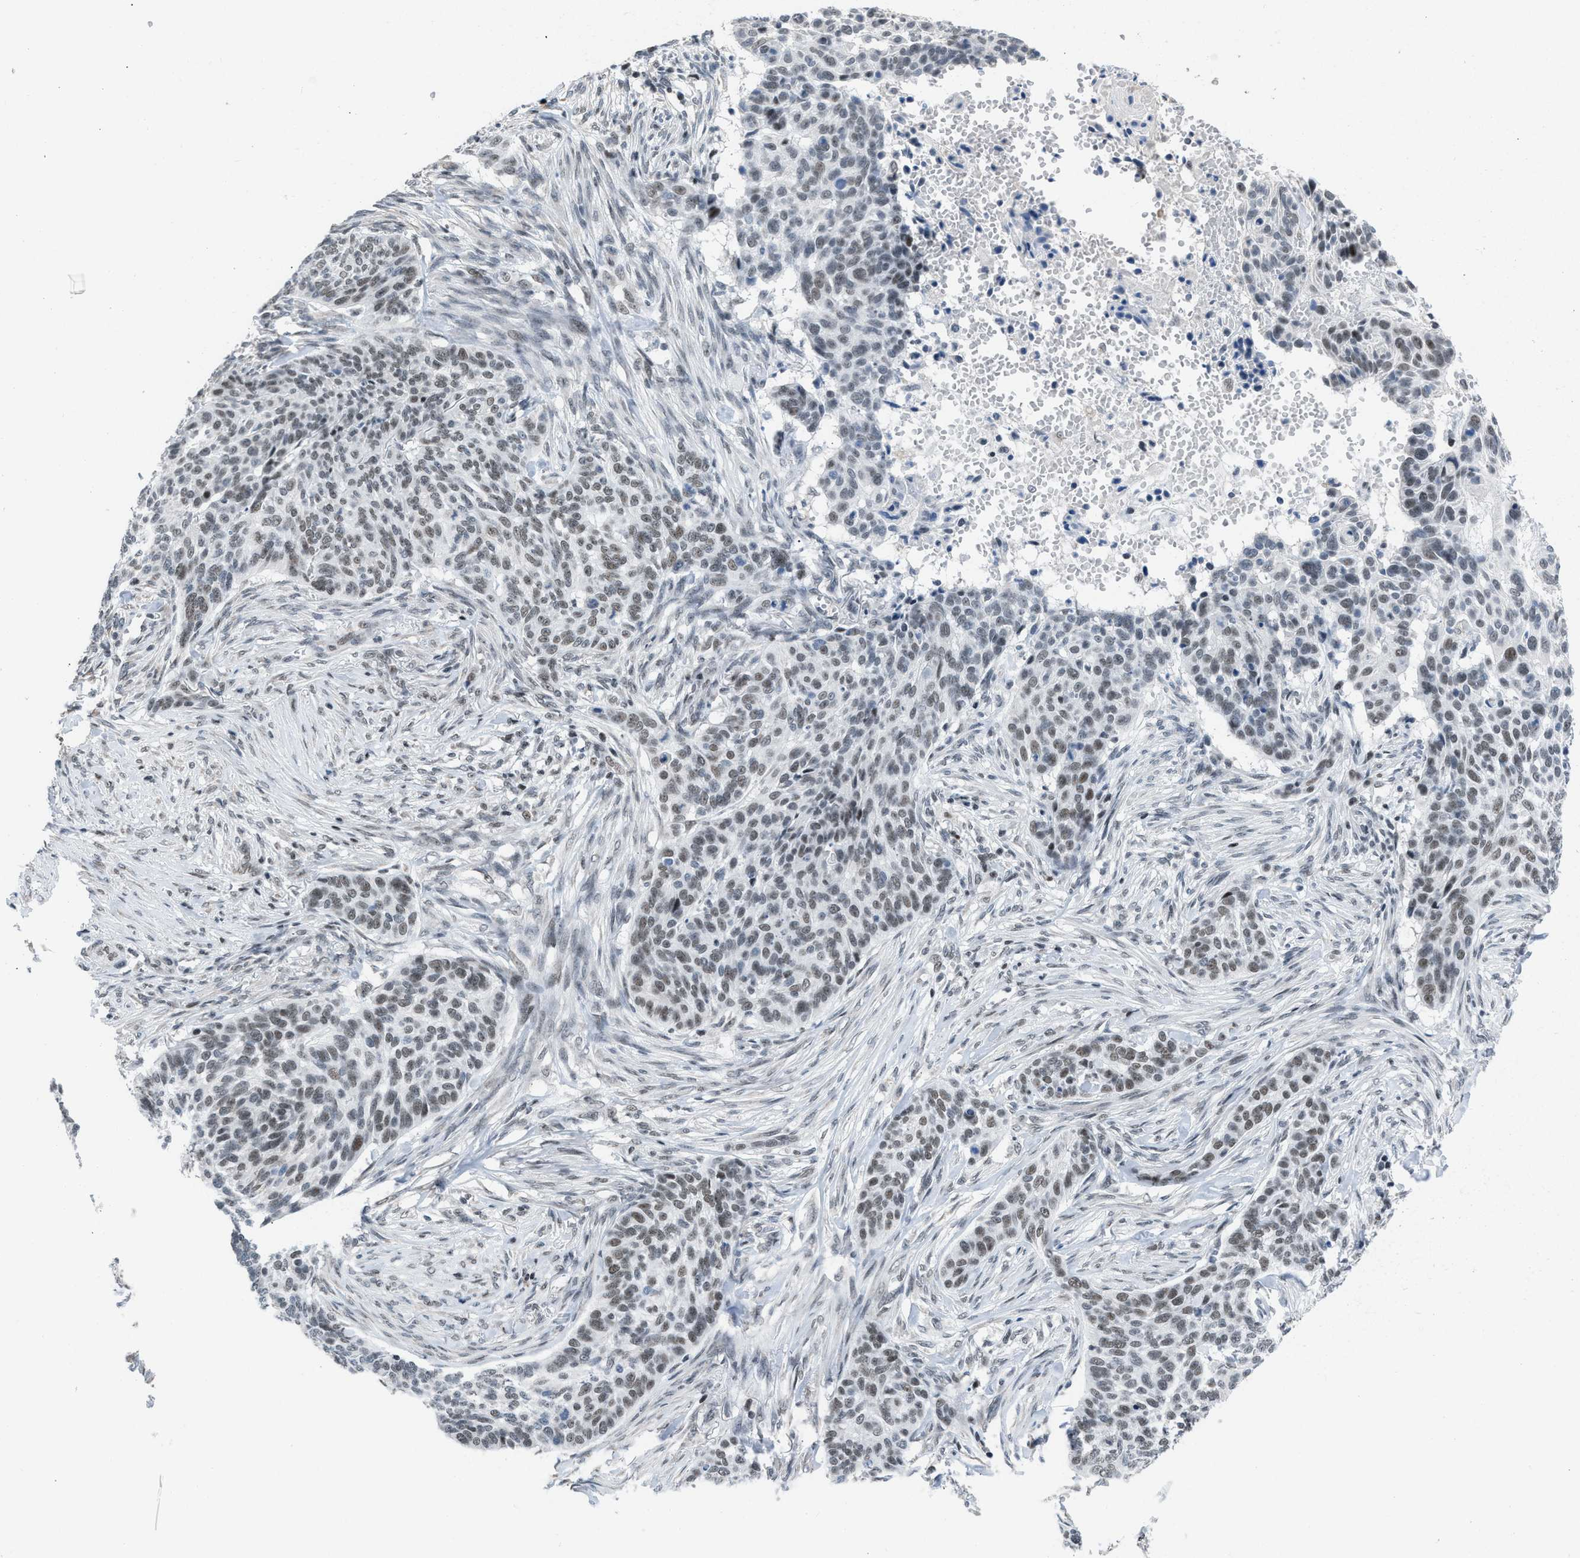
{"staining": {"intensity": "weak", "quantity": ">75%", "location": "nuclear"}, "tissue": "skin cancer", "cell_type": "Tumor cells", "image_type": "cancer", "snomed": [{"axis": "morphology", "description": "Basal cell carcinoma"}, {"axis": "topography", "description": "Skin"}], "caption": "Immunohistochemical staining of human skin basal cell carcinoma shows weak nuclear protein positivity in about >75% of tumor cells.", "gene": "TERF2IP", "patient": {"sex": "male", "age": 85}}